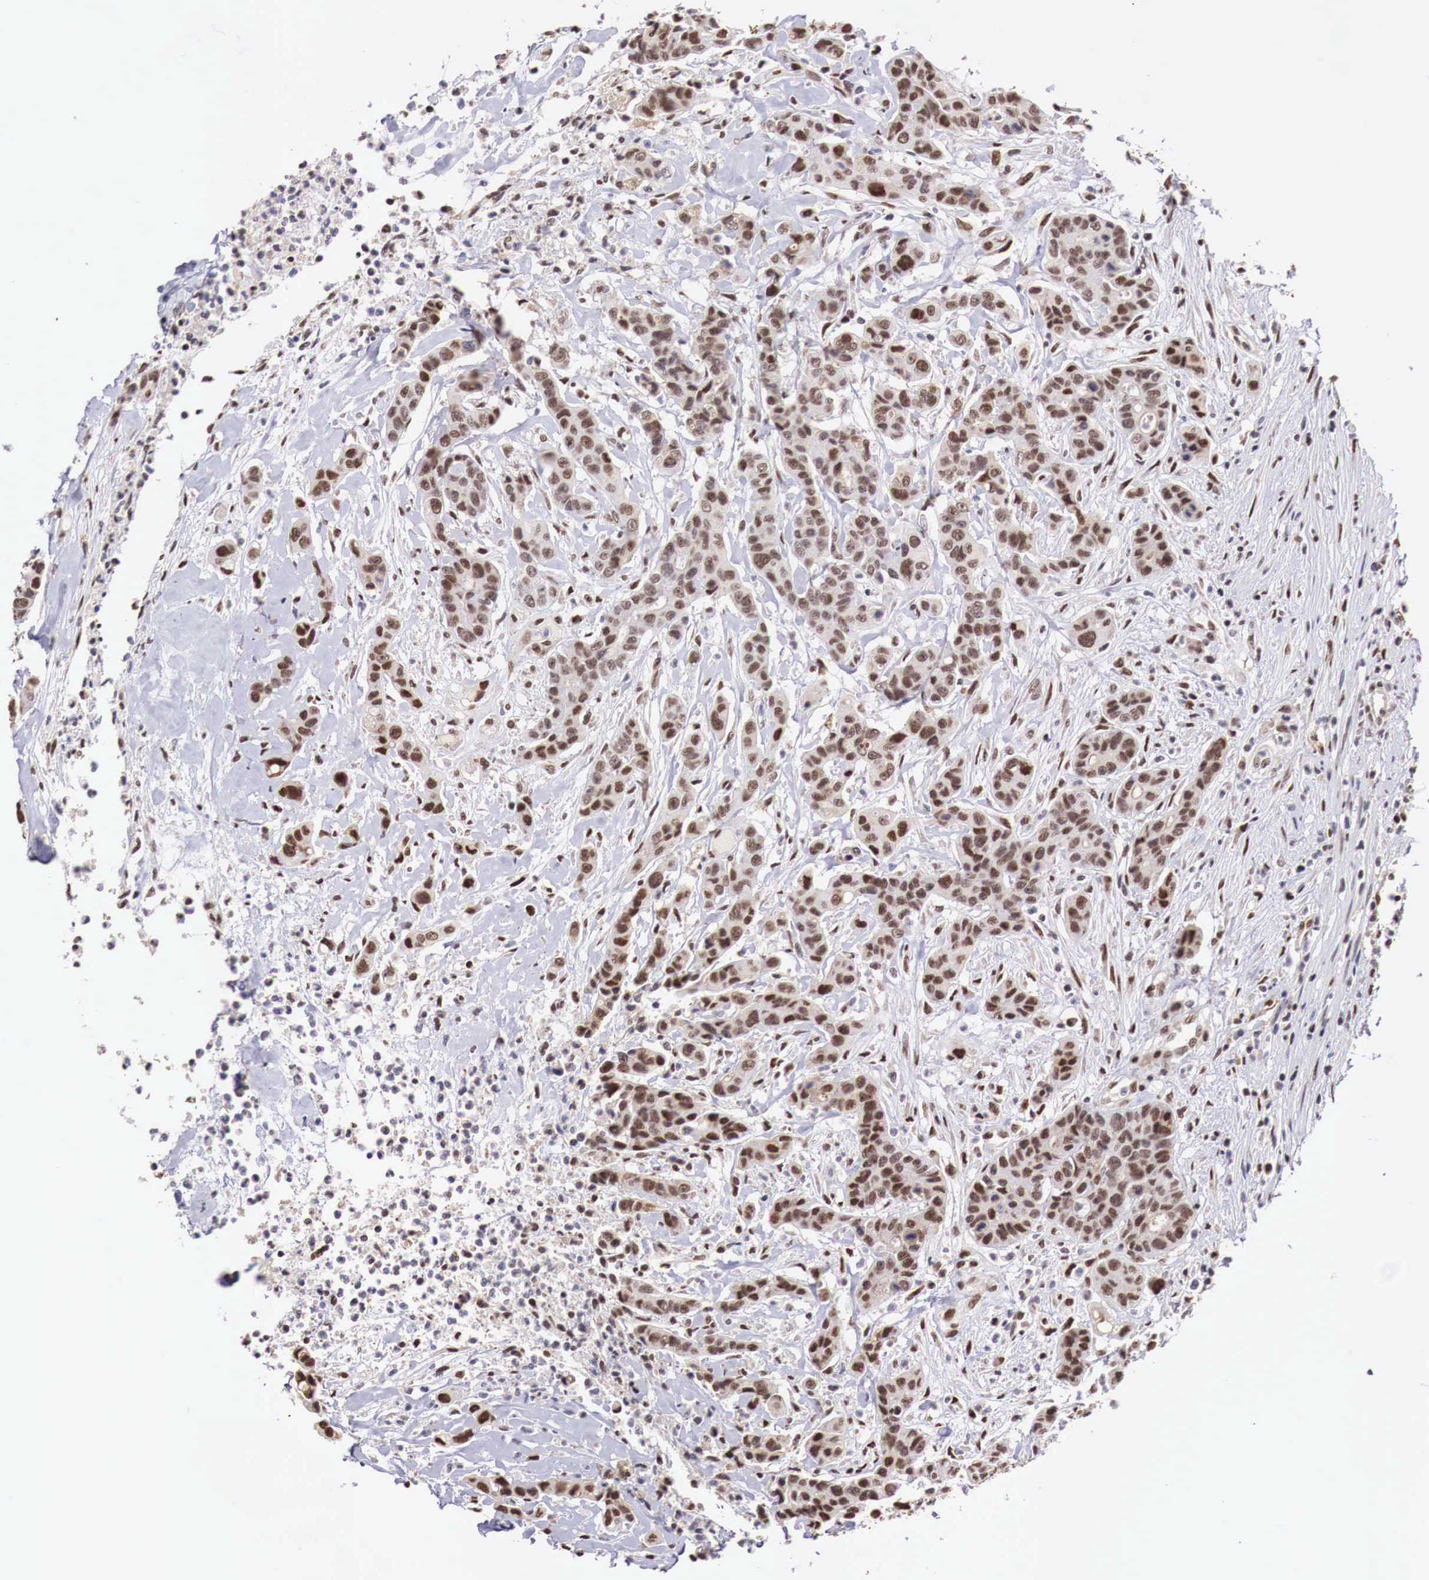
{"staining": {"intensity": "strong", "quantity": ">75%", "location": "nuclear"}, "tissue": "colorectal cancer", "cell_type": "Tumor cells", "image_type": "cancer", "snomed": [{"axis": "morphology", "description": "Adenocarcinoma, NOS"}, {"axis": "topography", "description": "Colon"}], "caption": "The histopathology image shows staining of adenocarcinoma (colorectal), revealing strong nuclear protein expression (brown color) within tumor cells.", "gene": "FOXP2", "patient": {"sex": "female", "age": 70}}